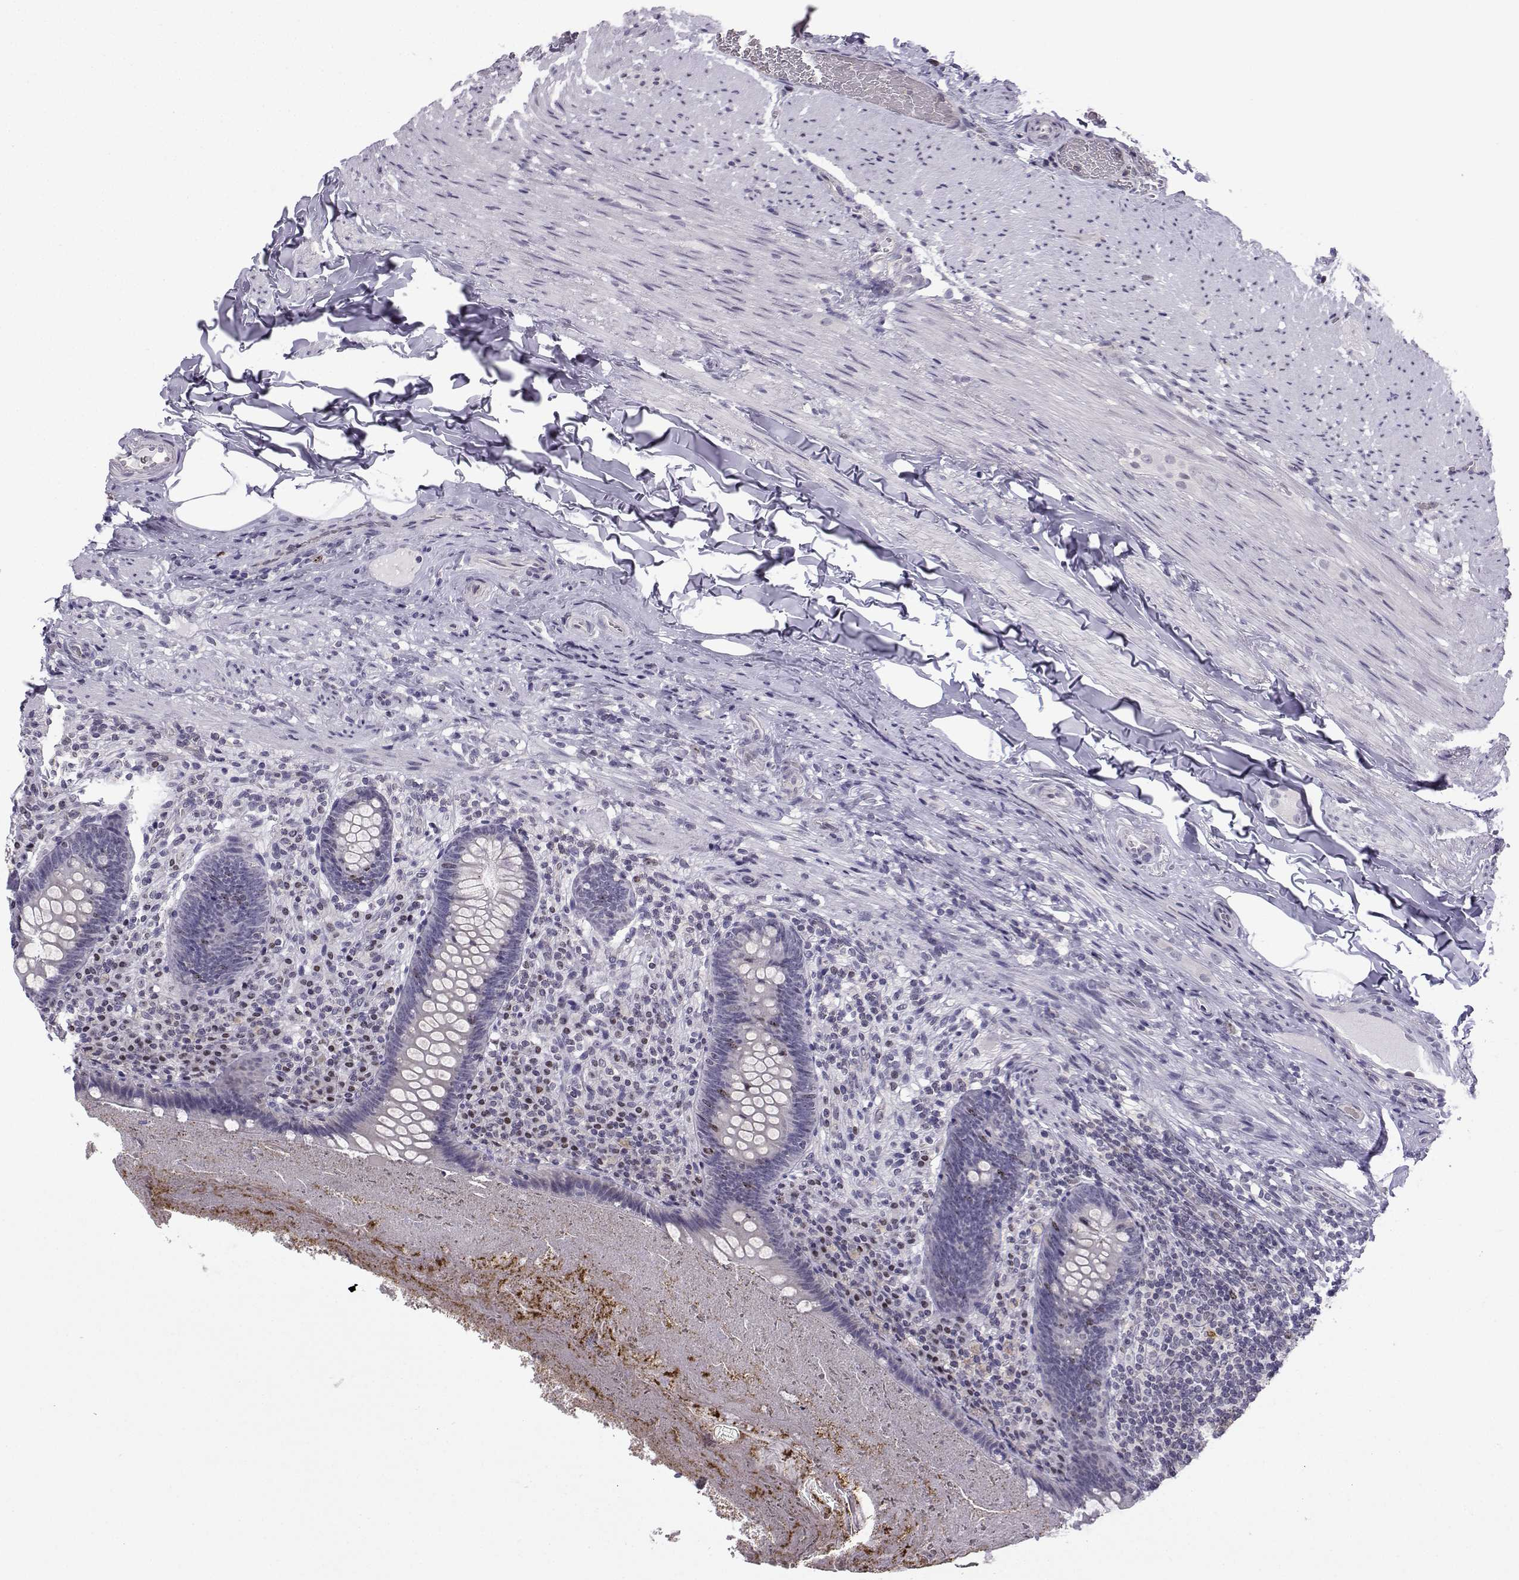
{"staining": {"intensity": "moderate", "quantity": "<25%", "location": "nuclear"}, "tissue": "appendix", "cell_type": "Glandular cells", "image_type": "normal", "snomed": [{"axis": "morphology", "description": "Normal tissue, NOS"}, {"axis": "topography", "description": "Appendix"}], "caption": "Unremarkable appendix displays moderate nuclear expression in approximately <25% of glandular cells The protein of interest is stained brown, and the nuclei are stained in blue (DAB (3,3'-diaminobenzidine) IHC with brightfield microscopy, high magnification)..", "gene": "INCENP", "patient": {"sex": "male", "age": 47}}